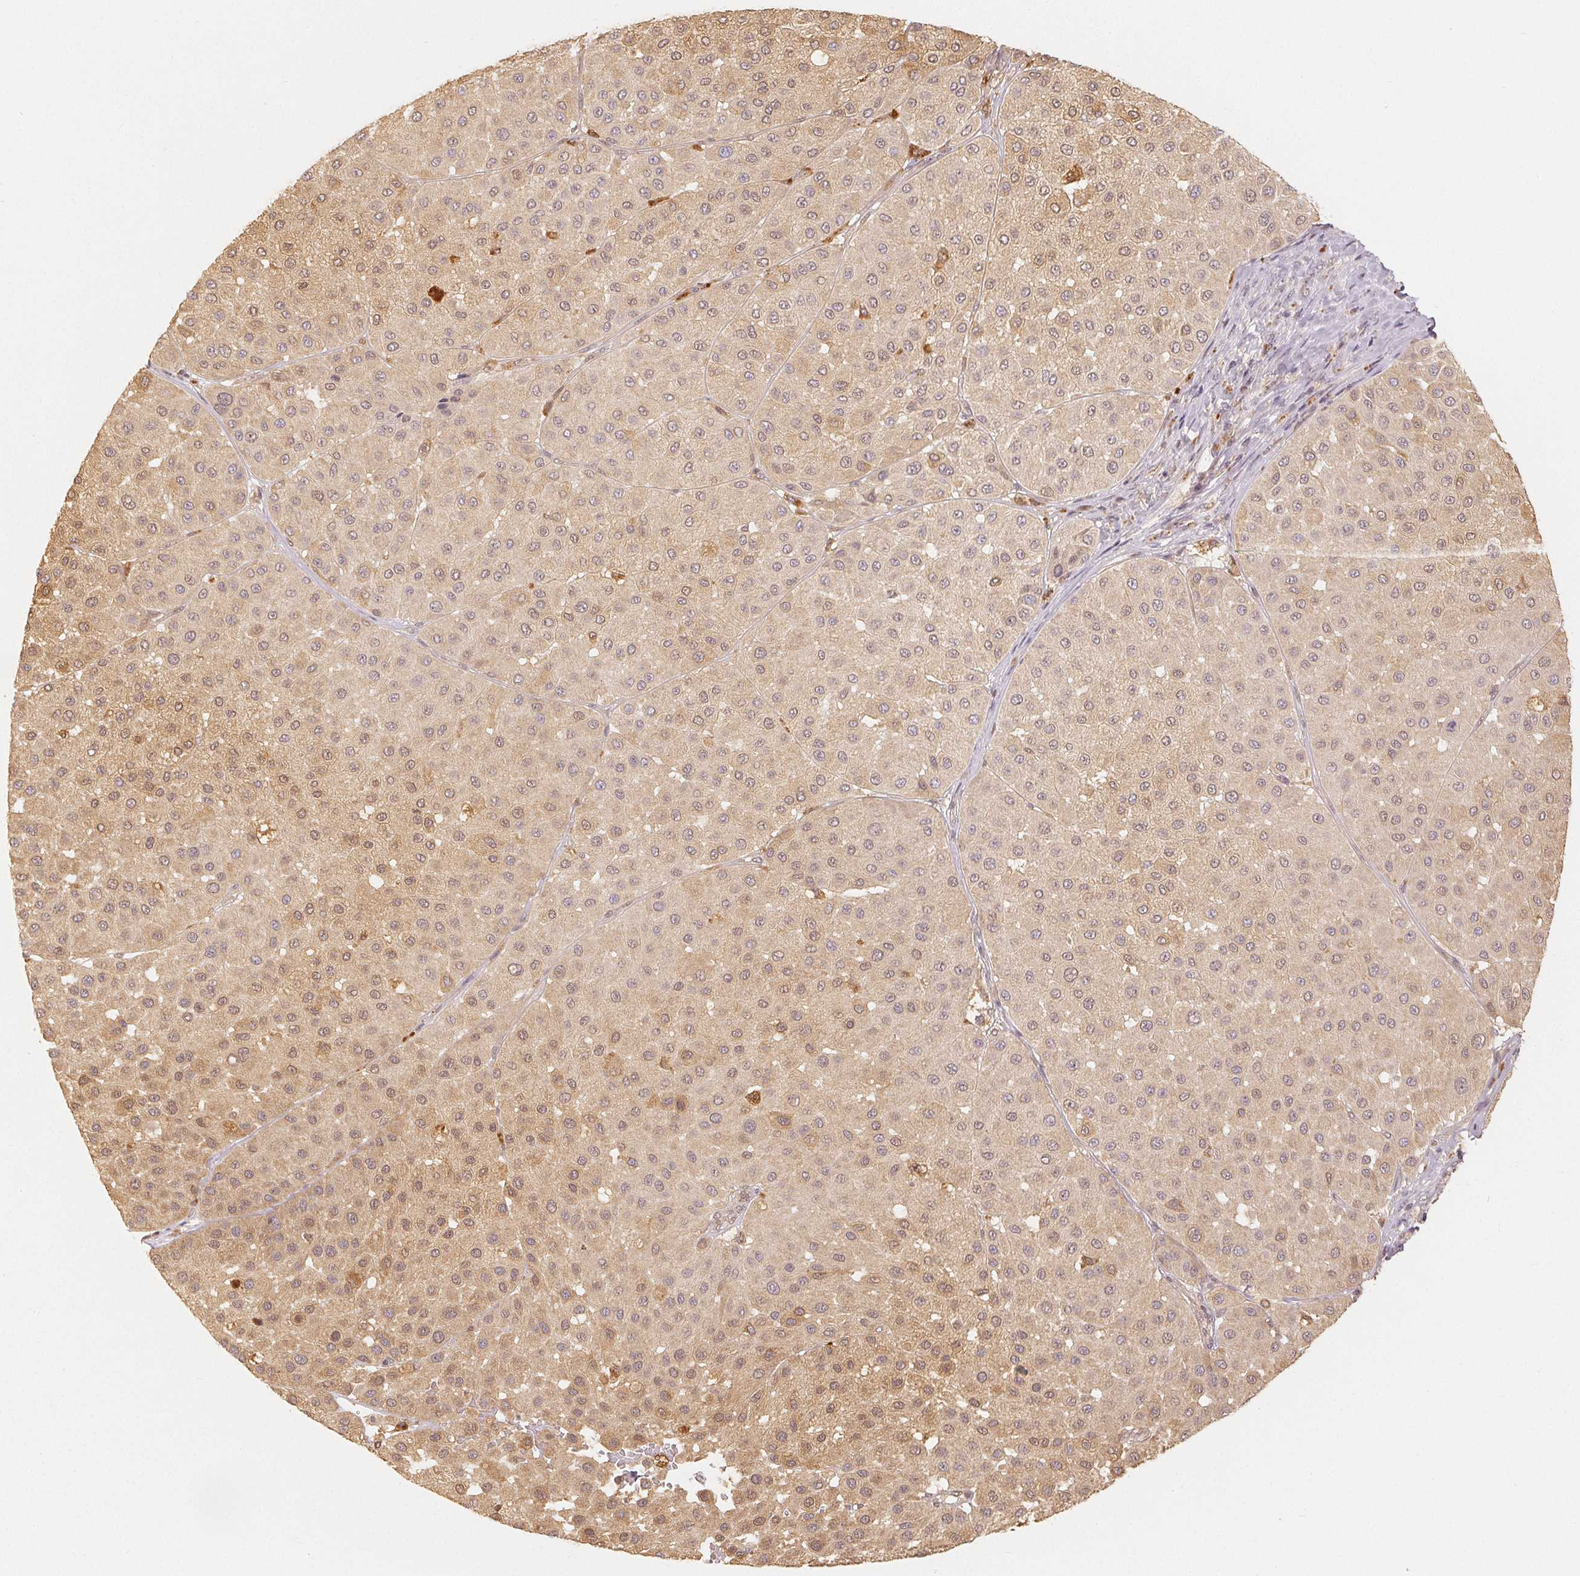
{"staining": {"intensity": "weak", "quantity": ">75%", "location": "cytoplasmic/membranous,nuclear"}, "tissue": "melanoma", "cell_type": "Tumor cells", "image_type": "cancer", "snomed": [{"axis": "morphology", "description": "Malignant melanoma, Metastatic site"}, {"axis": "topography", "description": "Smooth muscle"}], "caption": "Malignant melanoma (metastatic site) stained with a brown dye displays weak cytoplasmic/membranous and nuclear positive staining in about >75% of tumor cells.", "gene": "GUSB", "patient": {"sex": "male", "age": 41}}